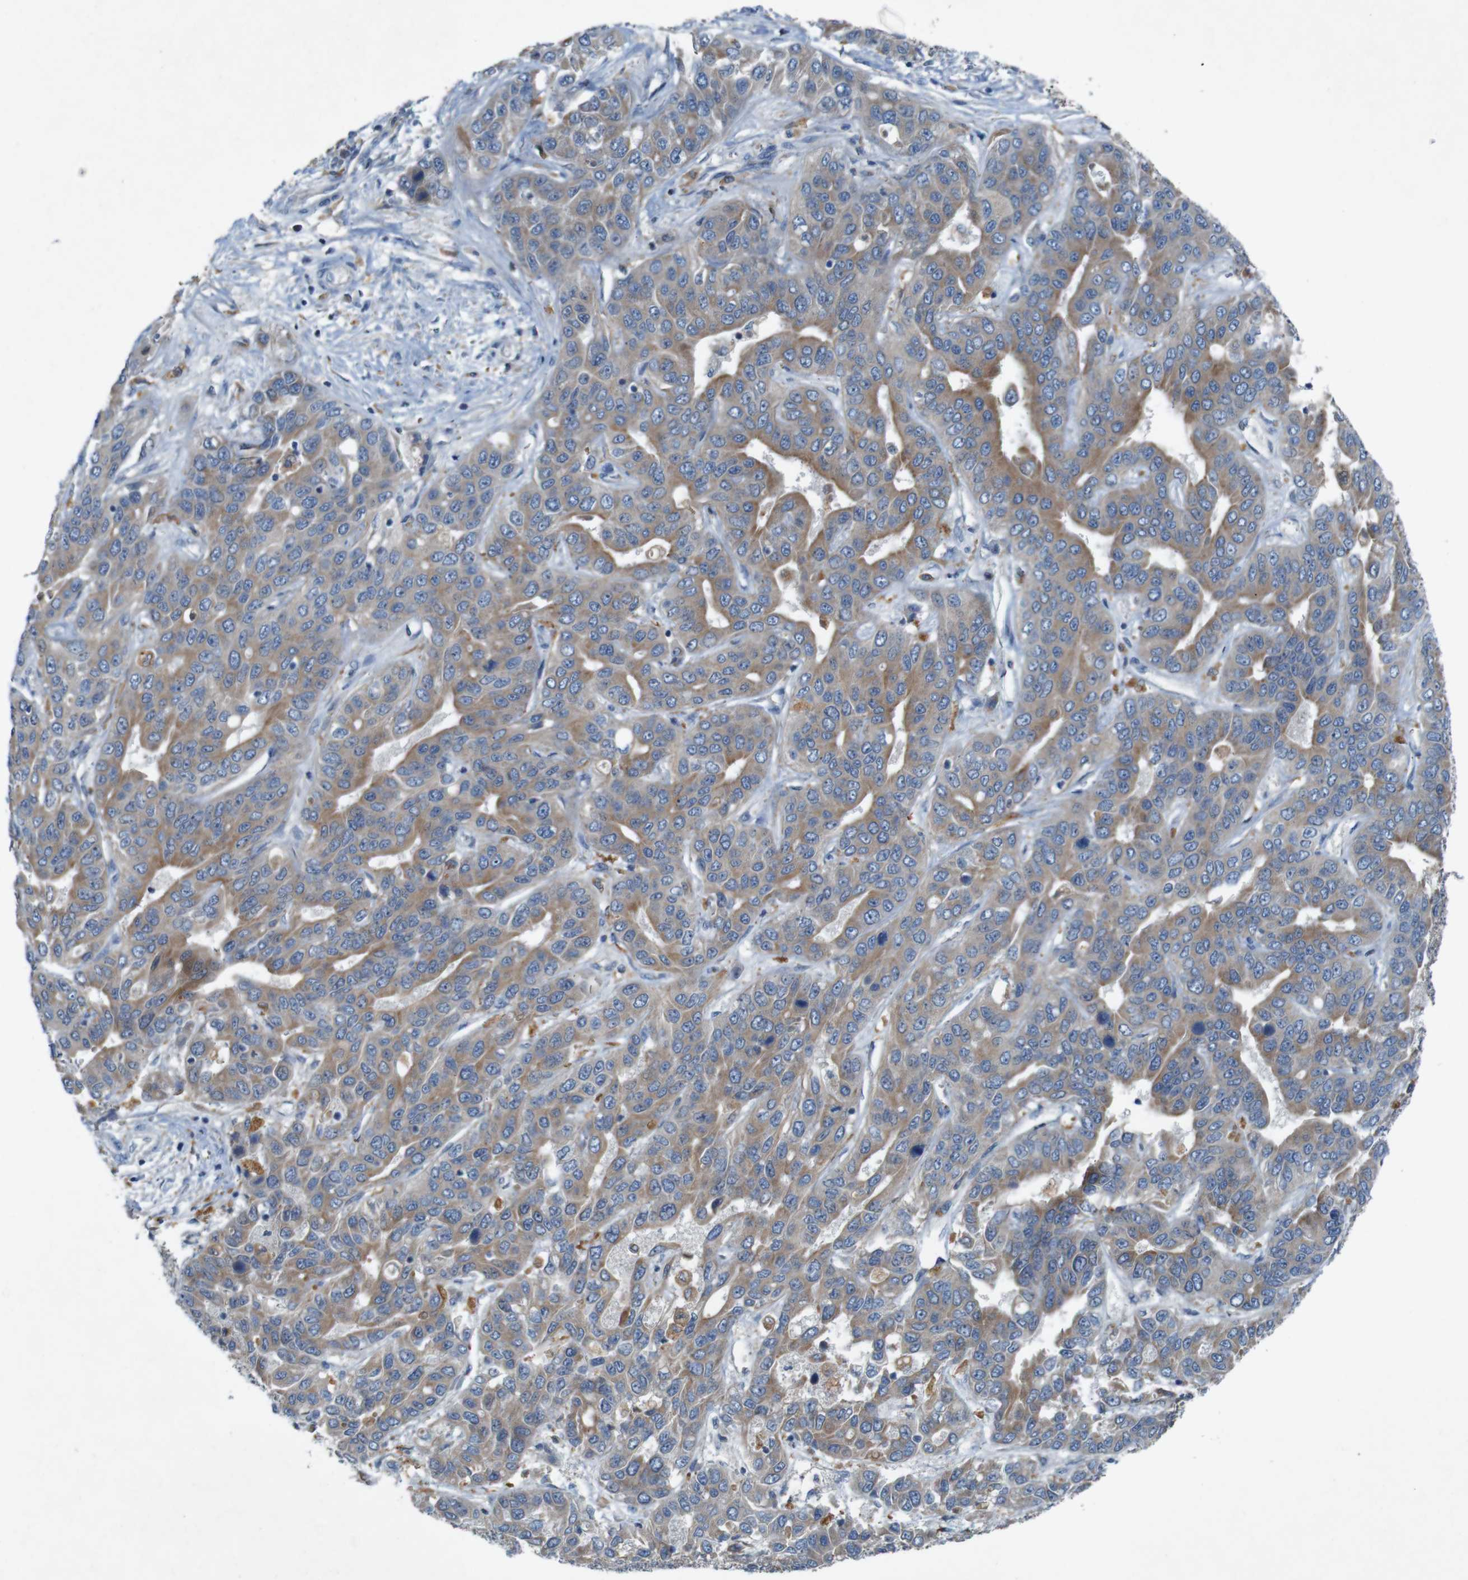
{"staining": {"intensity": "moderate", "quantity": ">75%", "location": "cytoplasmic/membranous"}, "tissue": "liver cancer", "cell_type": "Tumor cells", "image_type": "cancer", "snomed": [{"axis": "morphology", "description": "Cholangiocarcinoma"}, {"axis": "topography", "description": "Liver"}], "caption": "DAB (3,3'-diaminobenzidine) immunohistochemical staining of cholangiocarcinoma (liver) shows moderate cytoplasmic/membranous protein staining in approximately >75% of tumor cells. The staining was performed using DAB (3,3'-diaminobenzidine), with brown indicating positive protein expression. Nuclei are stained blue with hematoxylin.", "gene": "MOGAT3", "patient": {"sex": "female", "age": 52}}